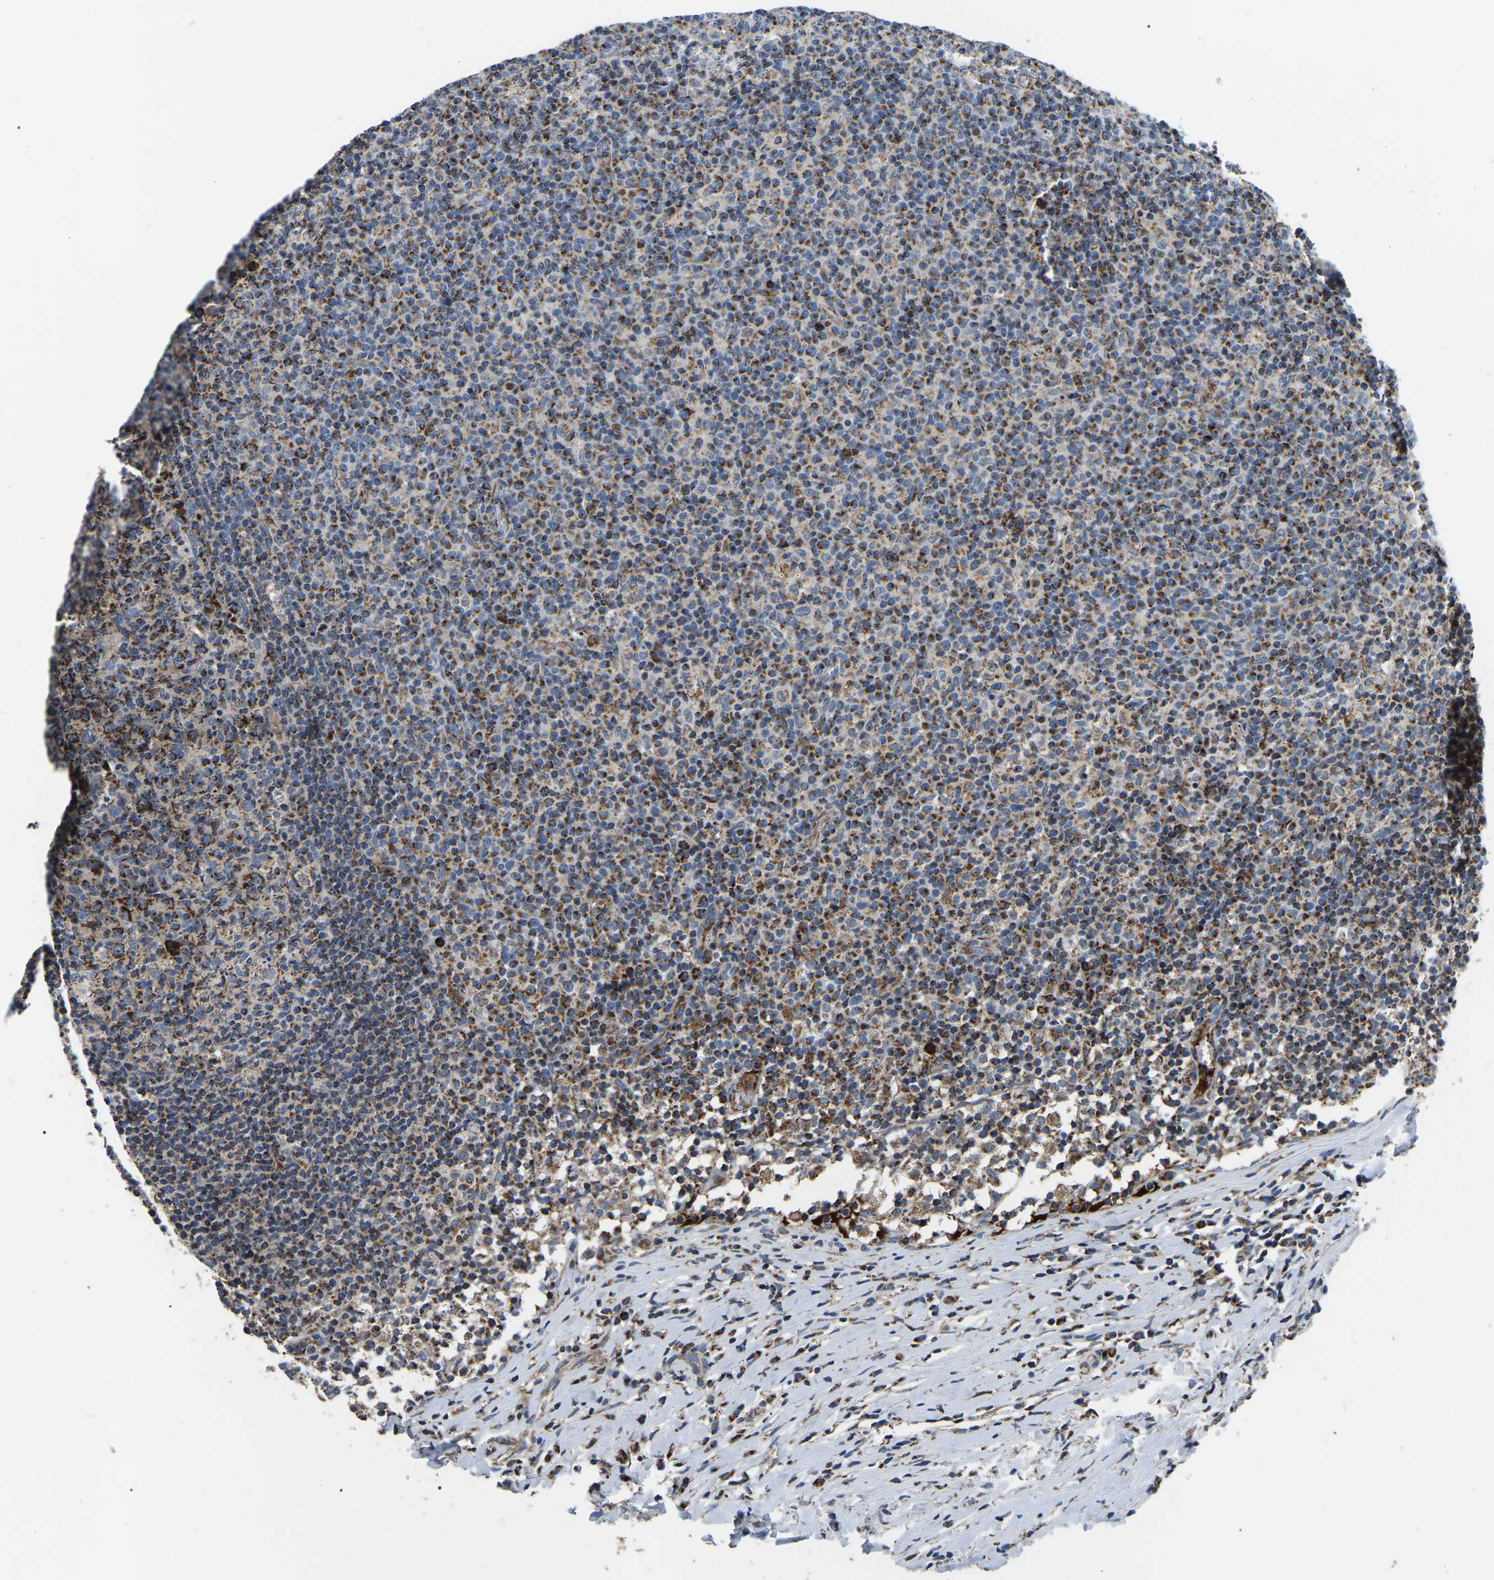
{"staining": {"intensity": "moderate", "quantity": ">75%", "location": "cytoplasmic/membranous"}, "tissue": "lymph node", "cell_type": "Germinal center cells", "image_type": "normal", "snomed": [{"axis": "morphology", "description": "Normal tissue, NOS"}, {"axis": "morphology", "description": "Inflammation, NOS"}, {"axis": "topography", "description": "Lymph node"}], "caption": "This micrograph shows immunohistochemistry staining of normal lymph node, with medium moderate cytoplasmic/membranous expression in approximately >75% of germinal center cells.", "gene": "PPM1E", "patient": {"sex": "male", "age": 55}}